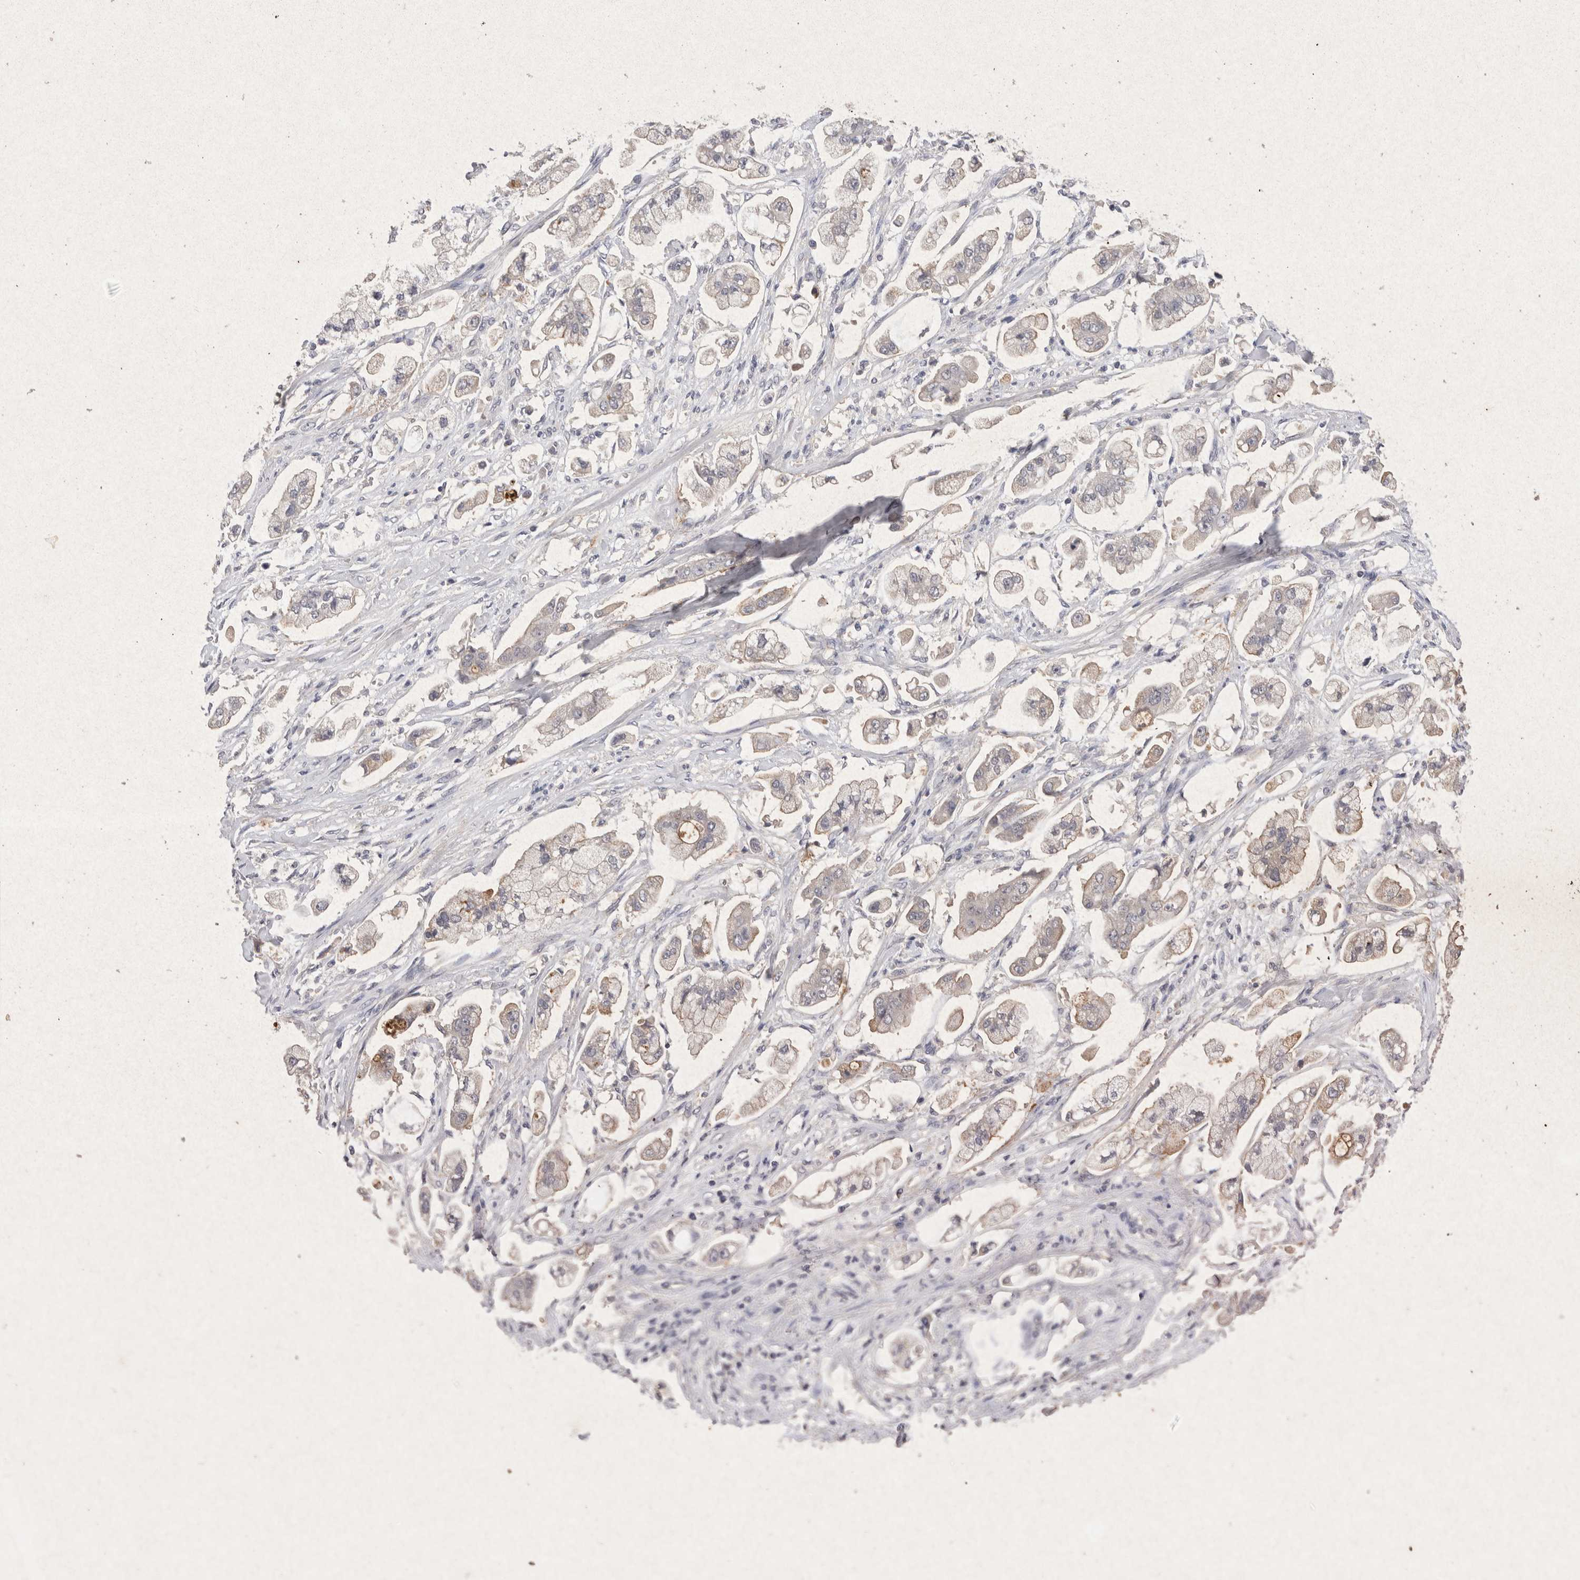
{"staining": {"intensity": "weak", "quantity": "<25%", "location": "cytoplasmic/membranous"}, "tissue": "stomach cancer", "cell_type": "Tumor cells", "image_type": "cancer", "snomed": [{"axis": "morphology", "description": "Adenocarcinoma, NOS"}, {"axis": "topography", "description": "Stomach"}], "caption": "A histopathology image of human stomach adenocarcinoma is negative for staining in tumor cells.", "gene": "RASSF3", "patient": {"sex": "male", "age": 62}}